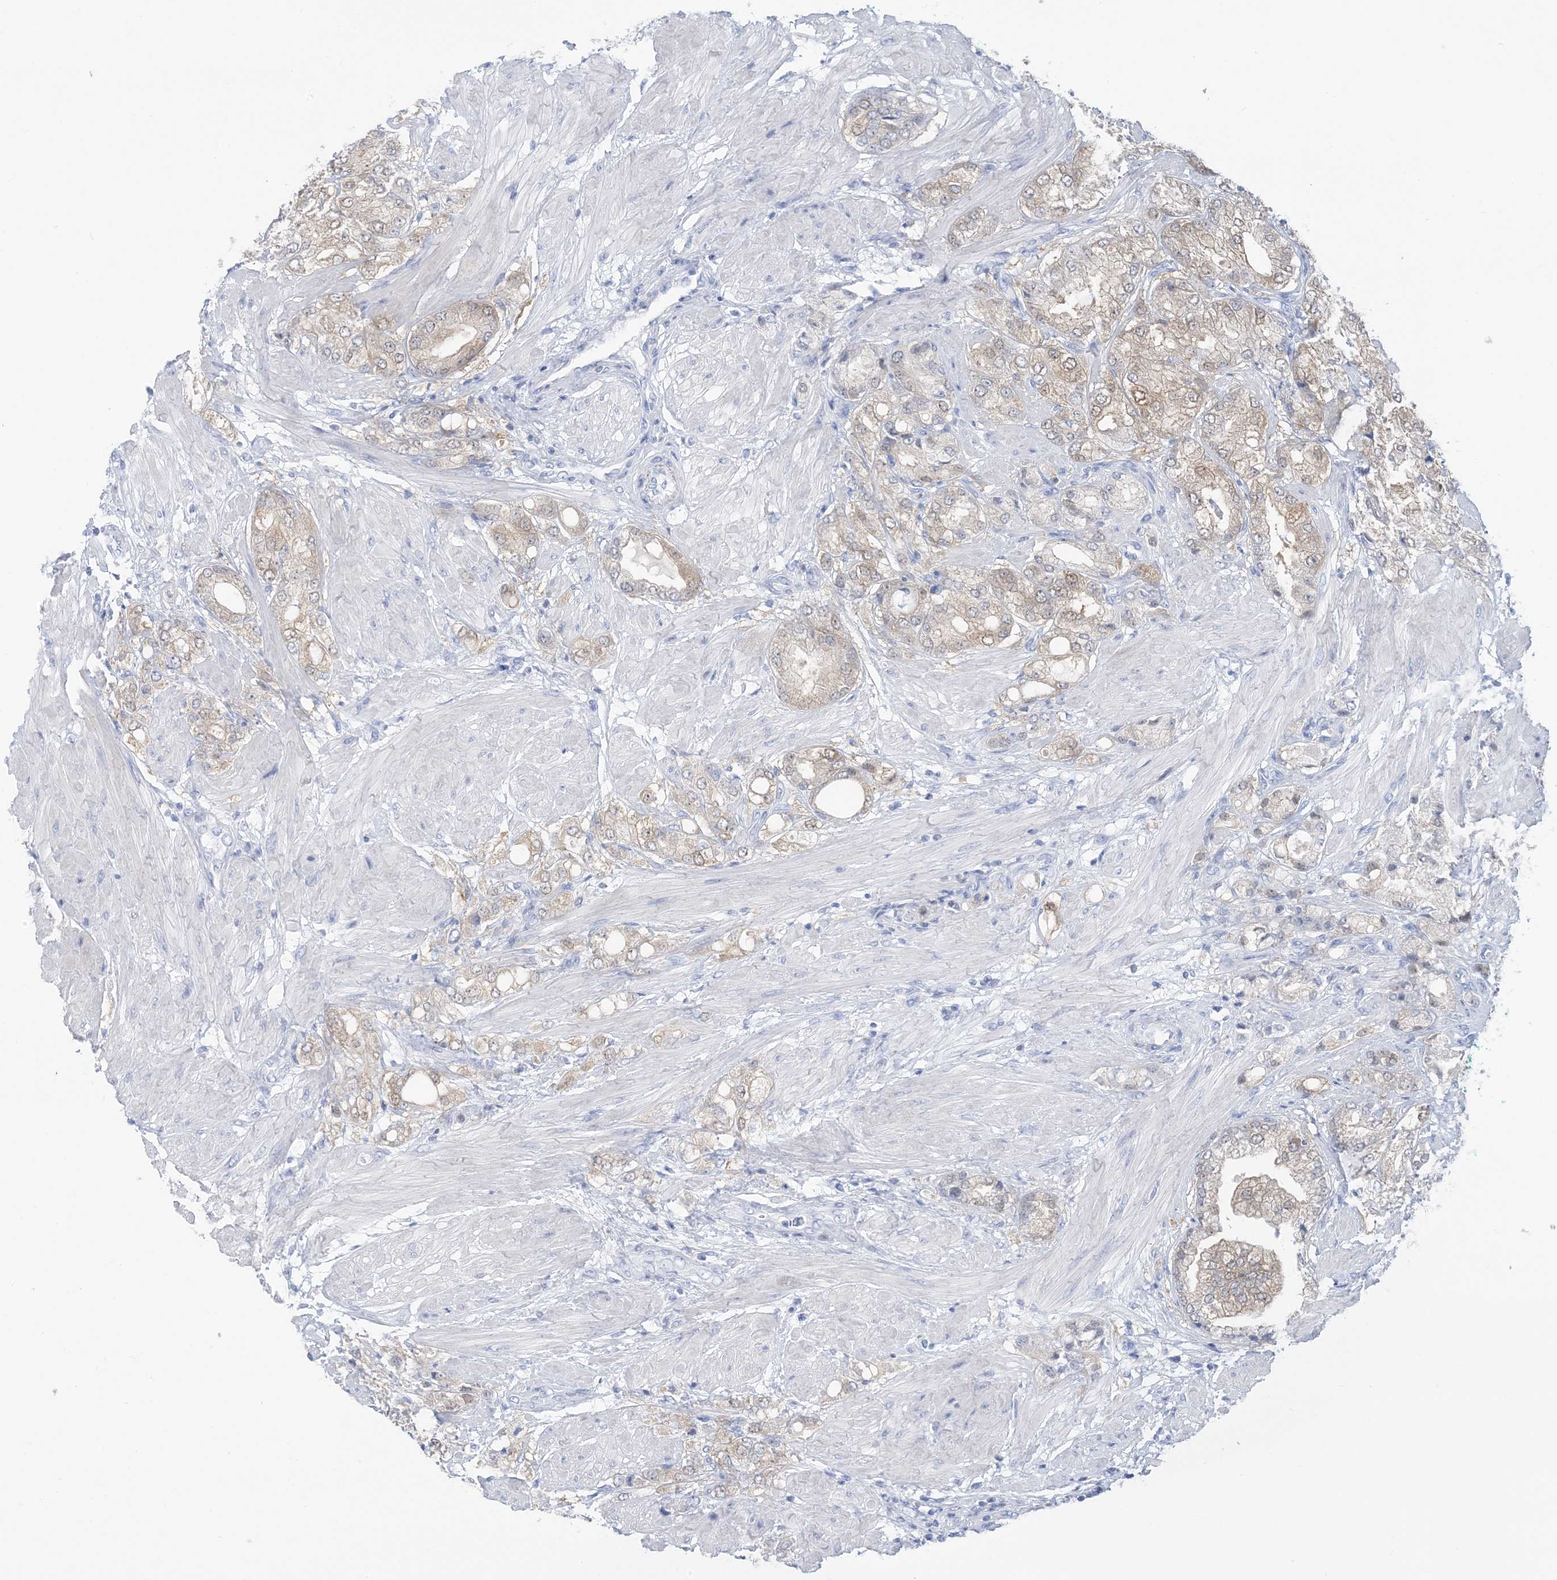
{"staining": {"intensity": "weak", "quantity": "<25%", "location": "cytoplasmic/membranous"}, "tissue": "prostate cancer", "cell_type": "Tumor cells", "image_type": "cancer", "snomed": [{"axis": "morphology", "description": "Adenocarcinoma, High grade"}, {"axis": "topography", "description": "Prostate"}], "caption": "High magnification brightfield microscopy of prostate high-grade adenocarcinoma stained with DAB (brown) and counterstained with hematoxylin (blue): tumor cells show no significant staining.", "gene": "SH3YL1", "patient": {"sex": "male", "age": 50}}